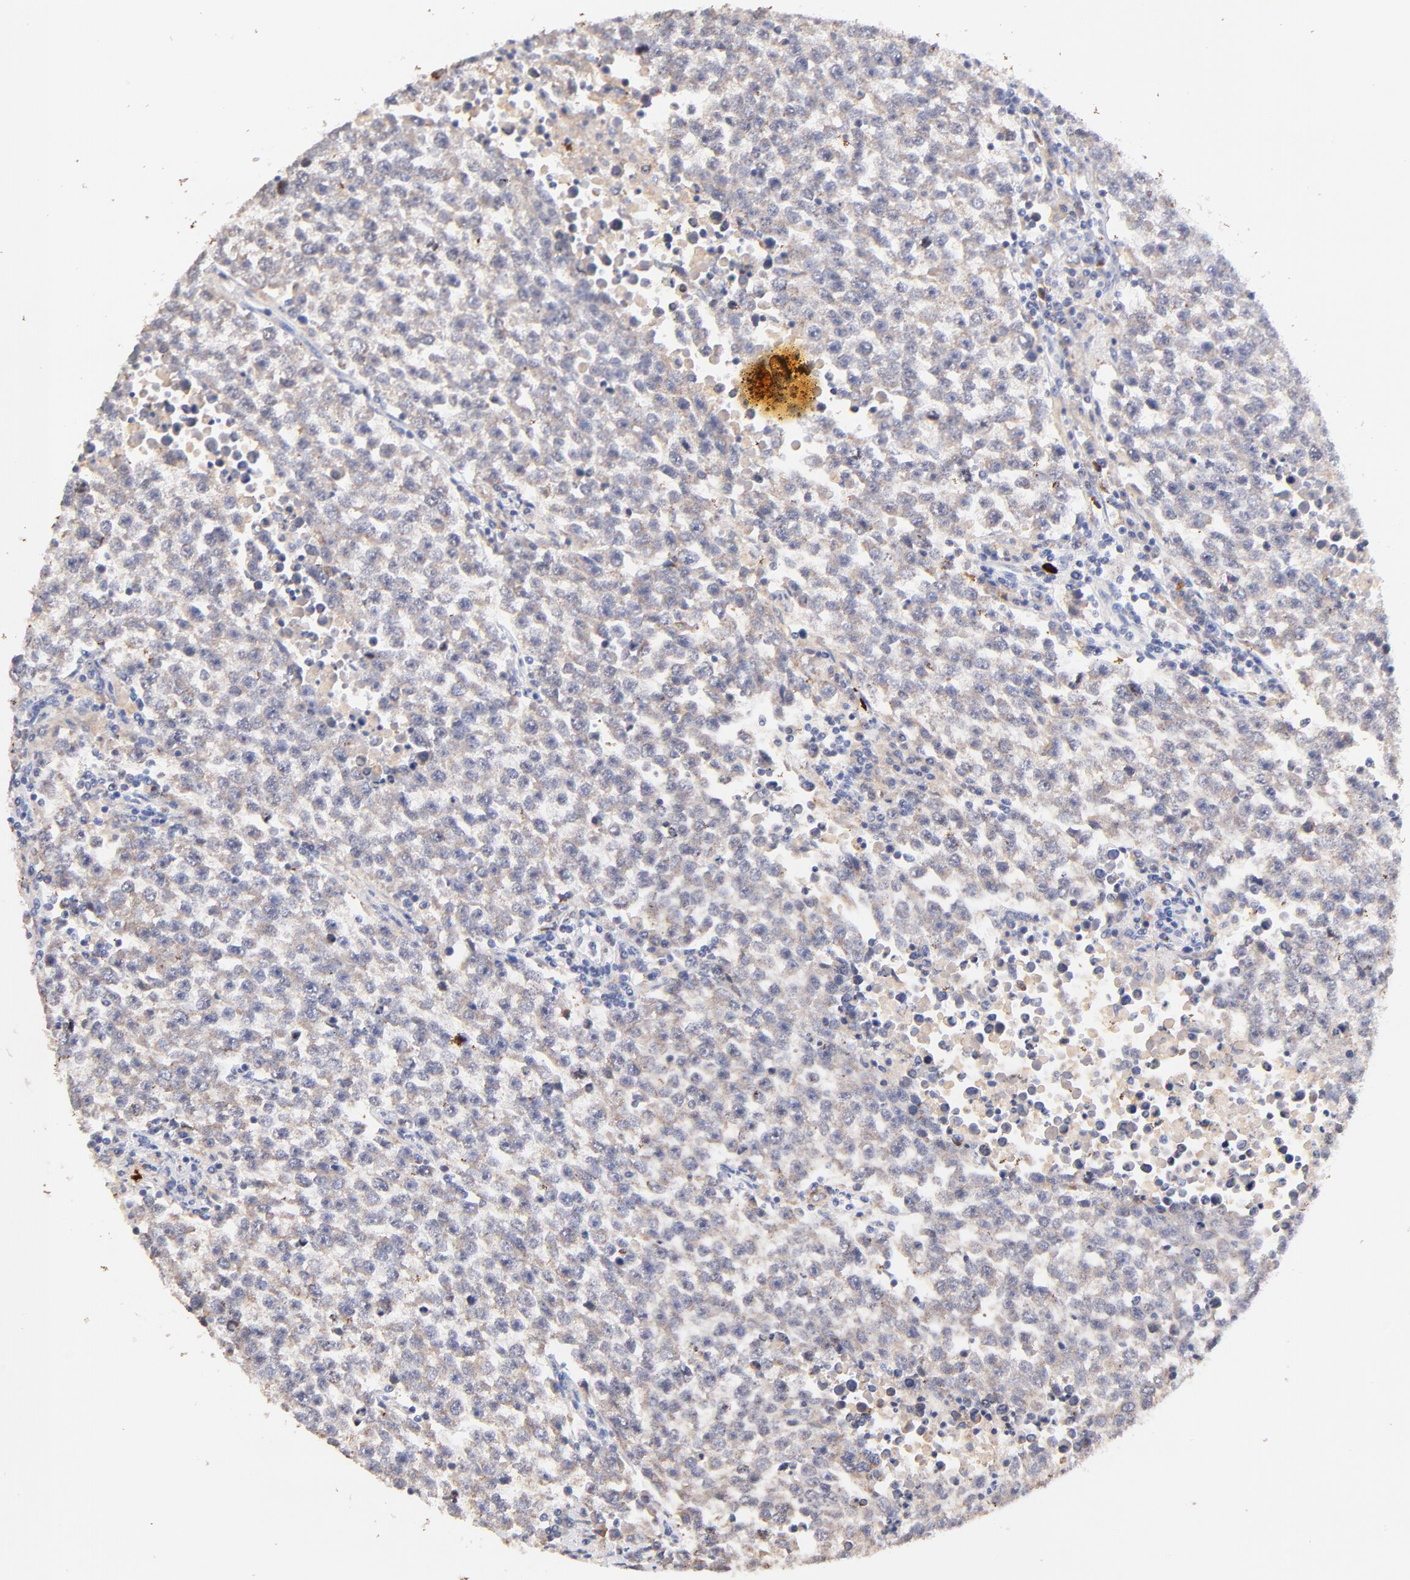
{"staining": {"intensity": "weak", "quantity": ">75%", "location": "cytoplasmic/membranous"}, "tissue": "testis cancer", "cell_type": "Tumor cells", "image_type": "cancer", "snomed": [{"axis": "morphology", "description": "Seminoma, NOS"}, {"axis": "topography", "description": "Testis"}], "caption": "The image displays a brown stain indicating the presence of a protein in the cytoplasmic/membranous of tumor cells in testis seminoma. Using DAB (3,3'-diaminobenzidine) (brown) and hematoxylin (blue) stains, captured at high magnification using brightfield microscopy.", "gene": "IGLV7-43", "patient": {"sex": "male", "age": 36}}